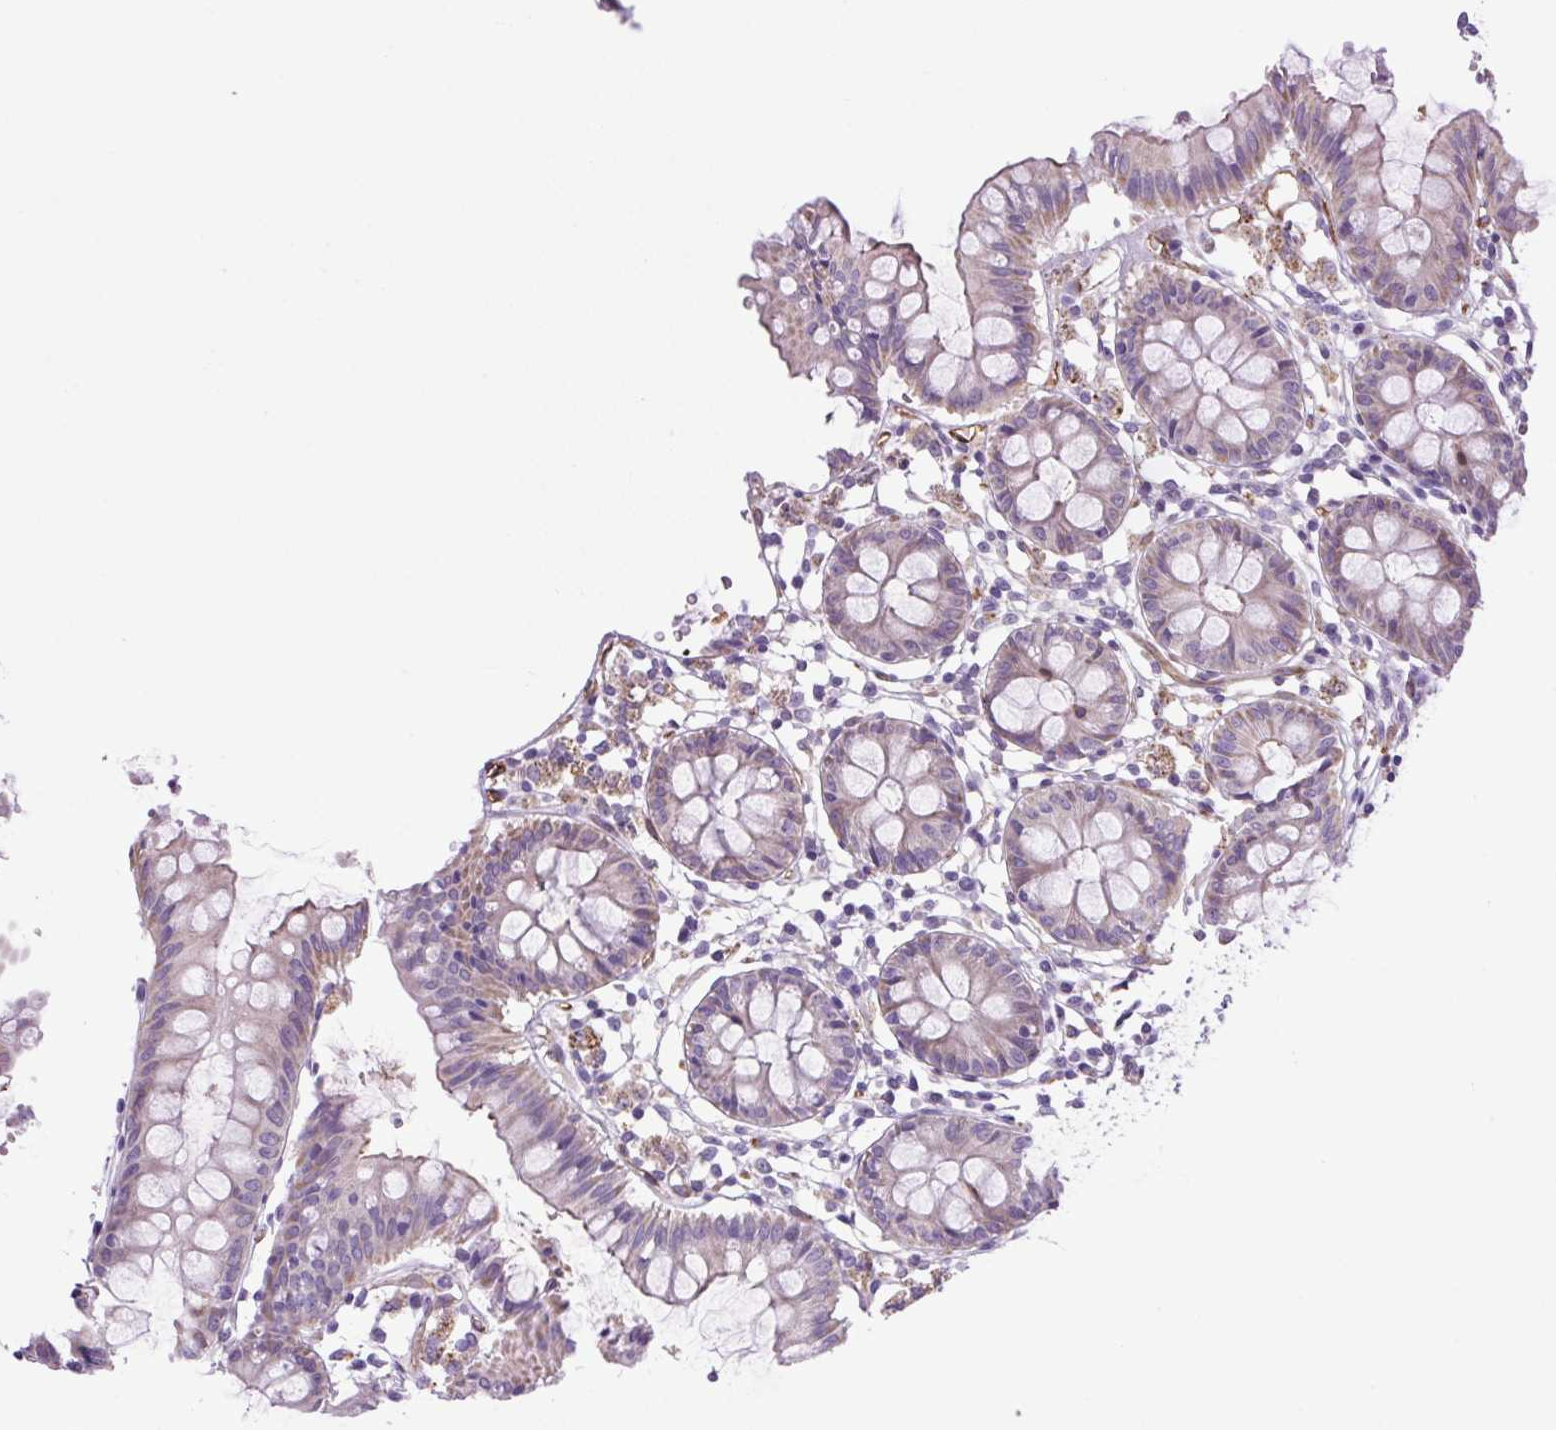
{"staining": {"intensity": "moderate", "quantity": ">75%", "location": "cytoplasmic/membranous"}, "tissue": "colon", "cell_type": "Endothelial cells", "image_type": "normal", "snomed": [{"axis": "morphology", "description": "Normal tissue, NOS"}, {"axis": "topography", "description": "Colon"}], "caption": "Endothelial cells demonstrate moderate cytoplasmic/membranous expression in about >75% of cells in benign colon. (DAB = brown stain, brightfield microscopy at high magnification).", "gene": "RNASE10", "patient": {"sex": "female", "age": 84}}